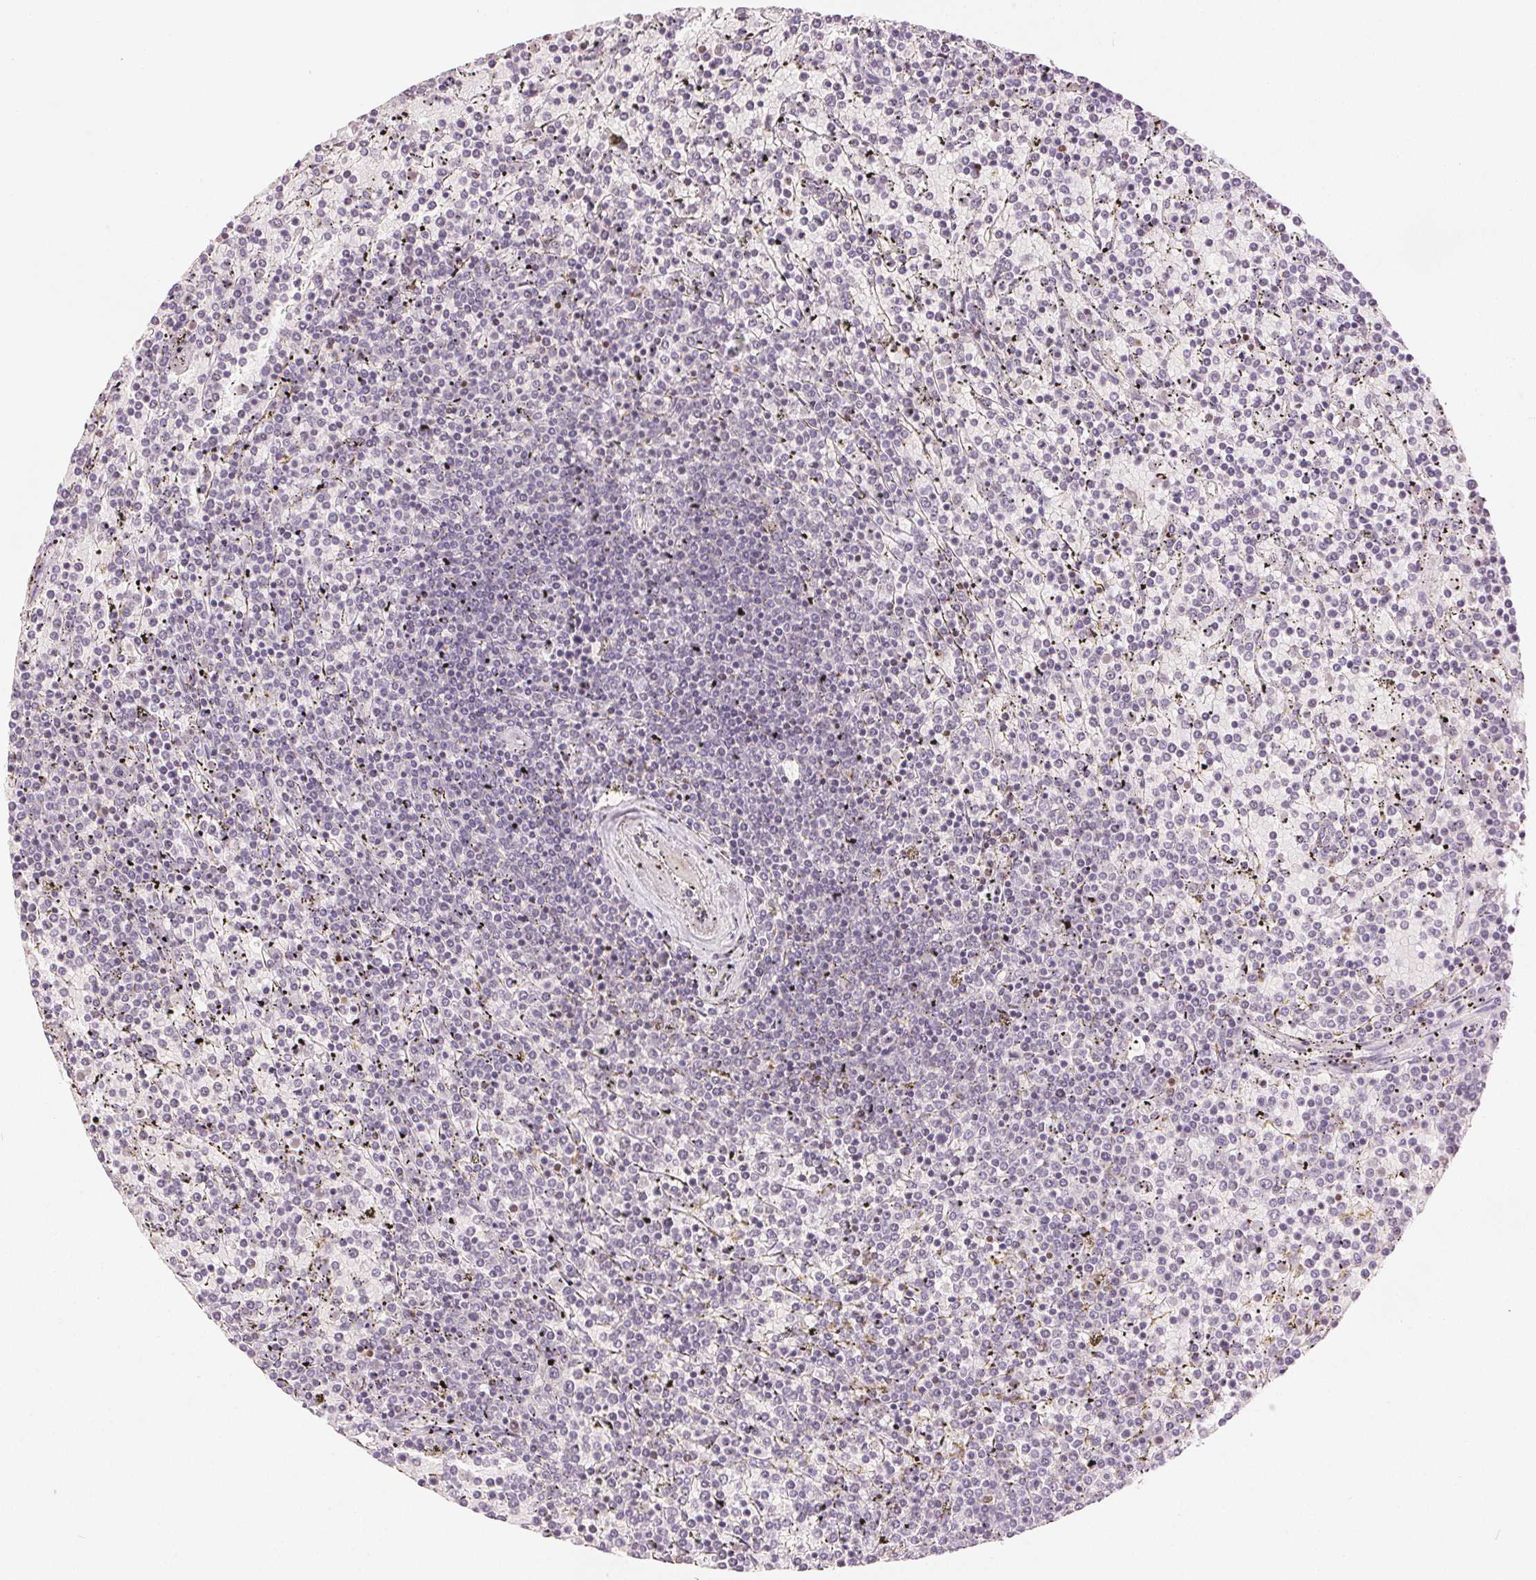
{"staining": {"intensity": "negative", "quantity": "none", "location": "none"}, "tissue": "lymphoma", "cell_type": "Tumor cells", "image_type": "cancer", "snomed": [{"axis": "morphology", "description": "Malignant lymphoma, non-Hodgkin's type, Low grade"}, {"axis": "topography", "description": "Spleen"}], "caption": "Image shows no significant protein staining in tumor cells of malignant lymphoma, non-Hodgkin's type (low-grade).", "gene": "RUNX2", "patient": {"sex": "female", "age": 77}}